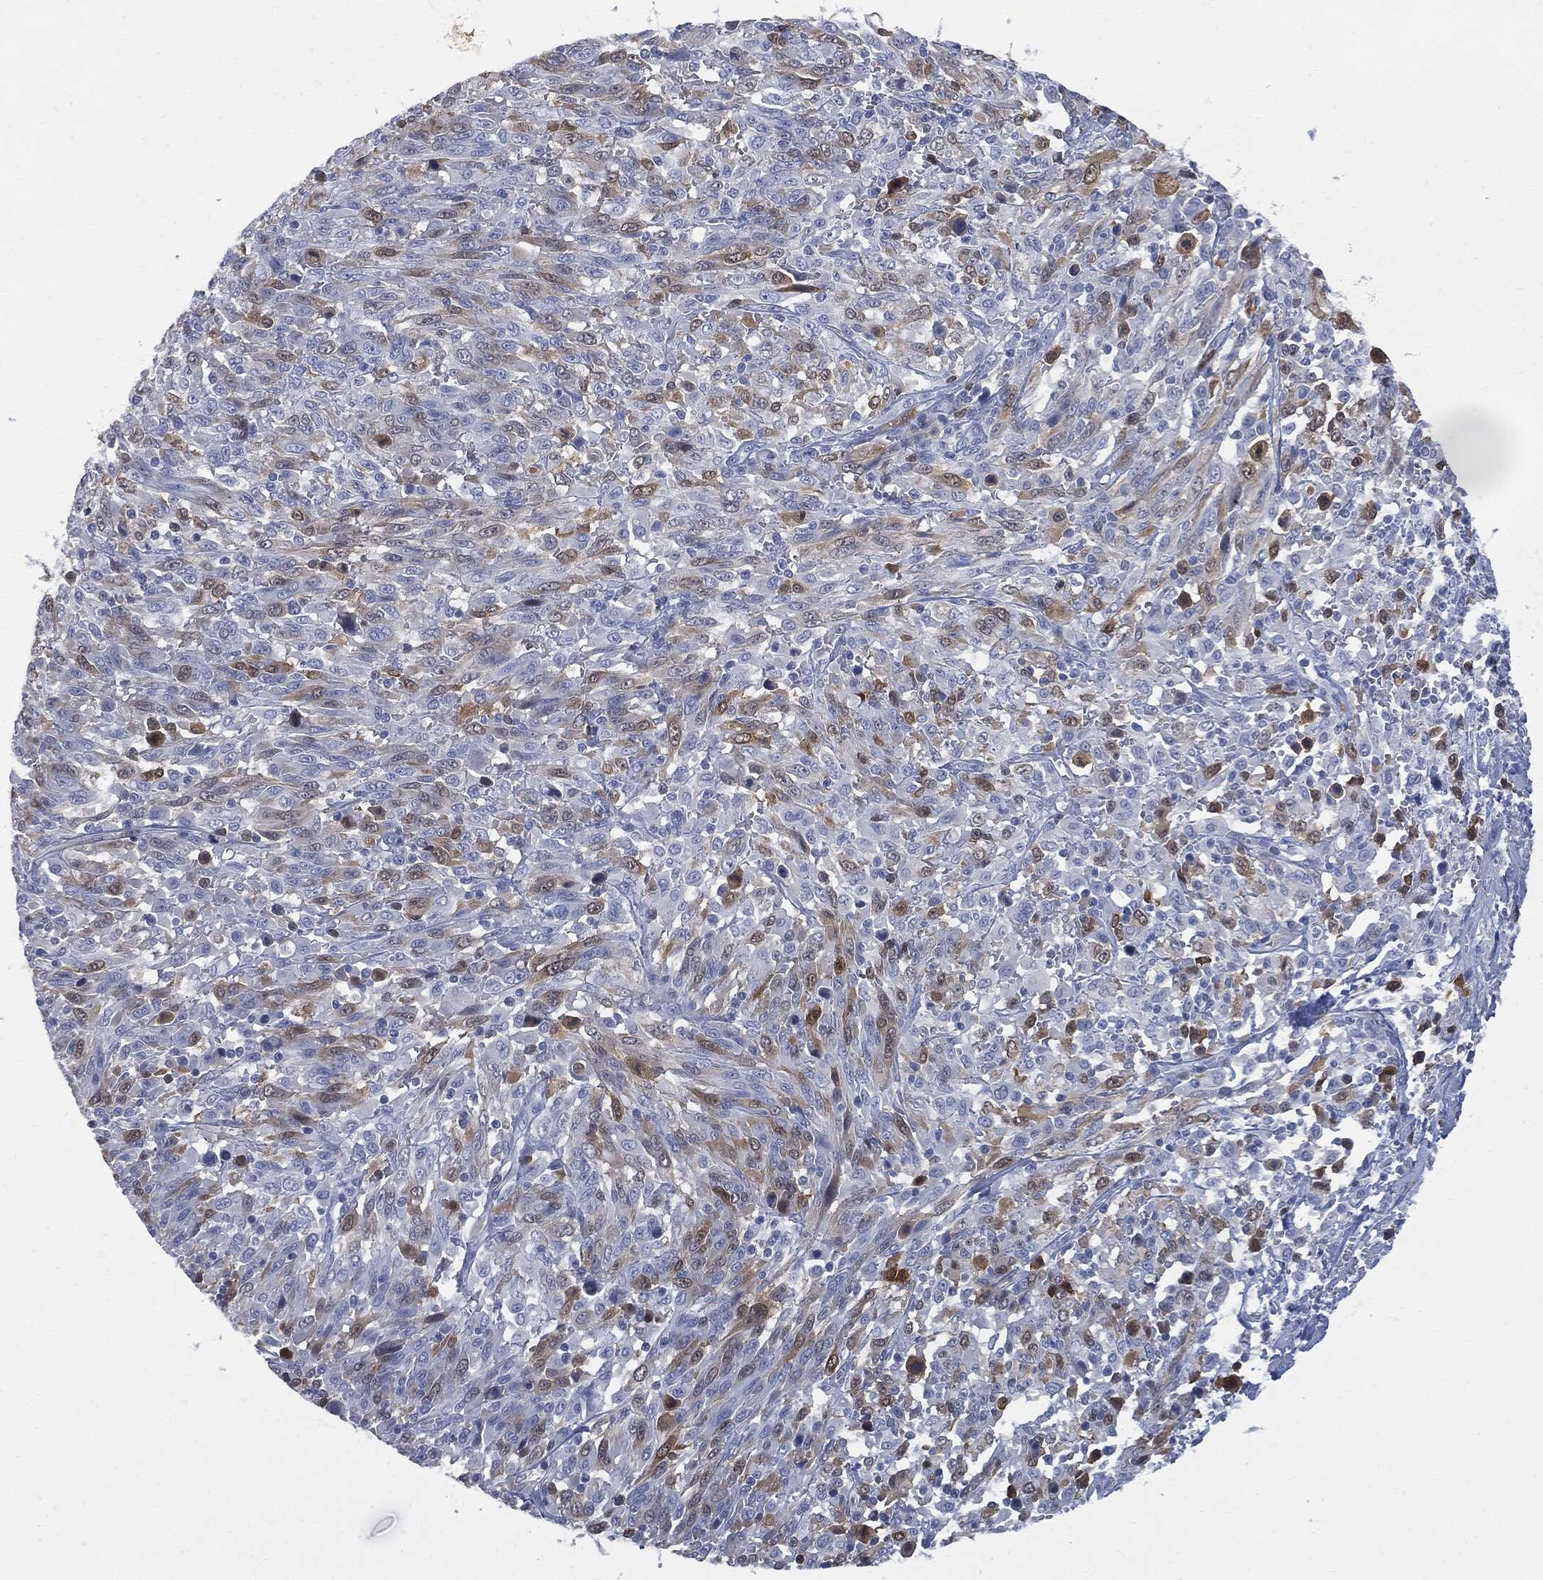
{"staining": {"intensity": "moderate", "quantity": "25%-75%", "location": "cytoplasmic/membranous"}, "tissue": "melanoma", "cell_type": "Tumor cells", "image_type": "cancer", "snomed": [{"axis": "morphology", "description": "Malignant melanoma, NOS"}, {"axis": "topography", "description": "Skin"}], "caption": "Malignant melanoma stained with DAB (3,3'-diaminobenzidine) immunohistochemistry shows medium levels of moderate cytoplasmic/membranous staining in about 25%-75% of tumor cells.", "gene": "UBE2C", "patient": {"sex": "female", "age": 91}}